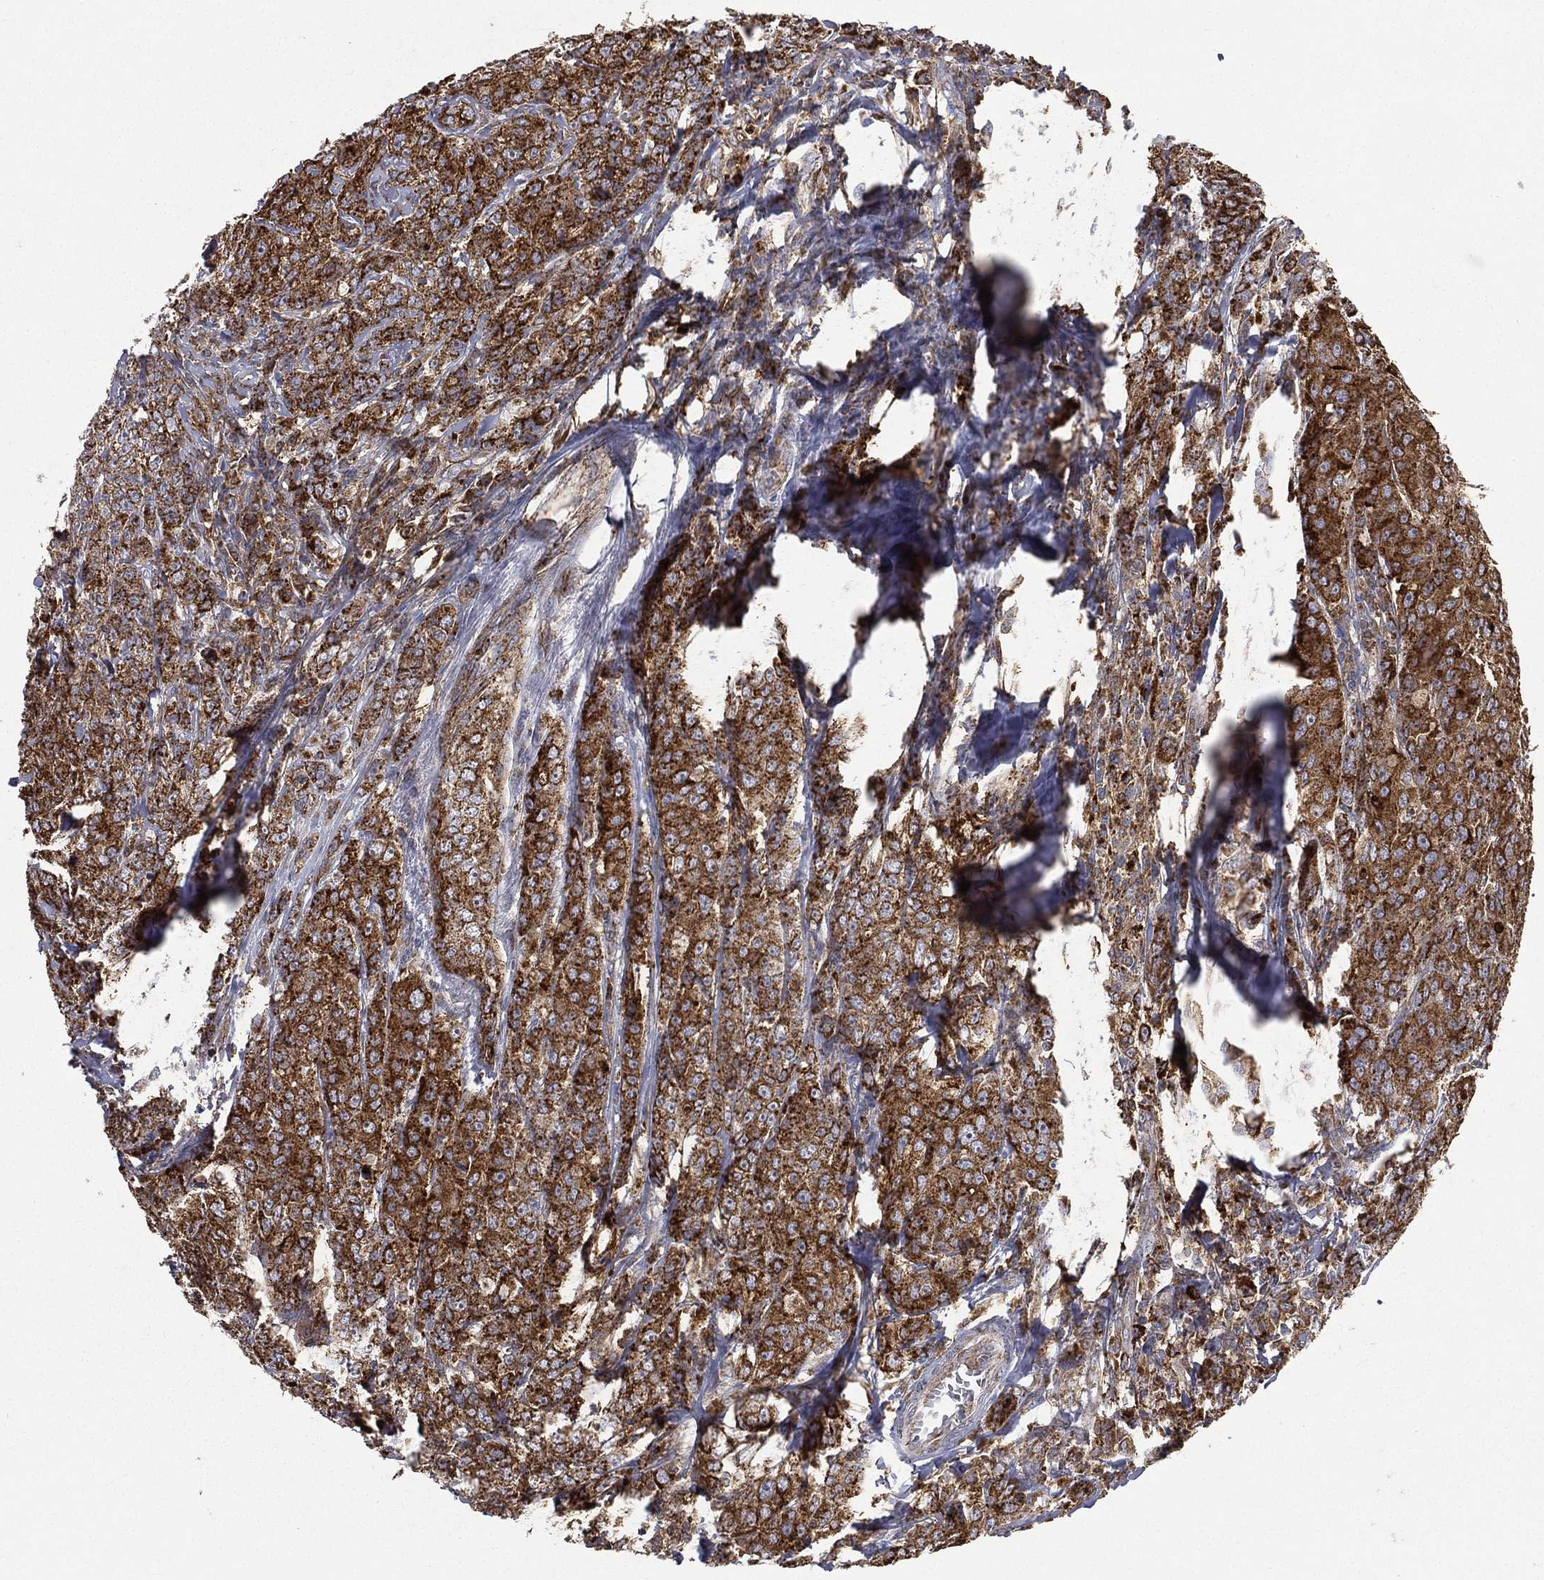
{"staining": {"intensity": "strong", "quantity": "25%-75%", "location": "cytoplasmic/membranous"}, "tissue": "breast cancer", "cell_type": "Tumor cells", "image_type": "cancer", "snomed": [{"axis": "morphology", "description": "Duct carcinoma"}, {"axis": "topography", "description": "Breast"}], "caption": "Breast intraductal carcinoma was stained to show a protein in brown. There is high levels of strong cytoplasmic/membranous expression in about 25%-75% of tumor cells.", "gene": "RIN3", "patient": {"sex": "female", "age": 43}}